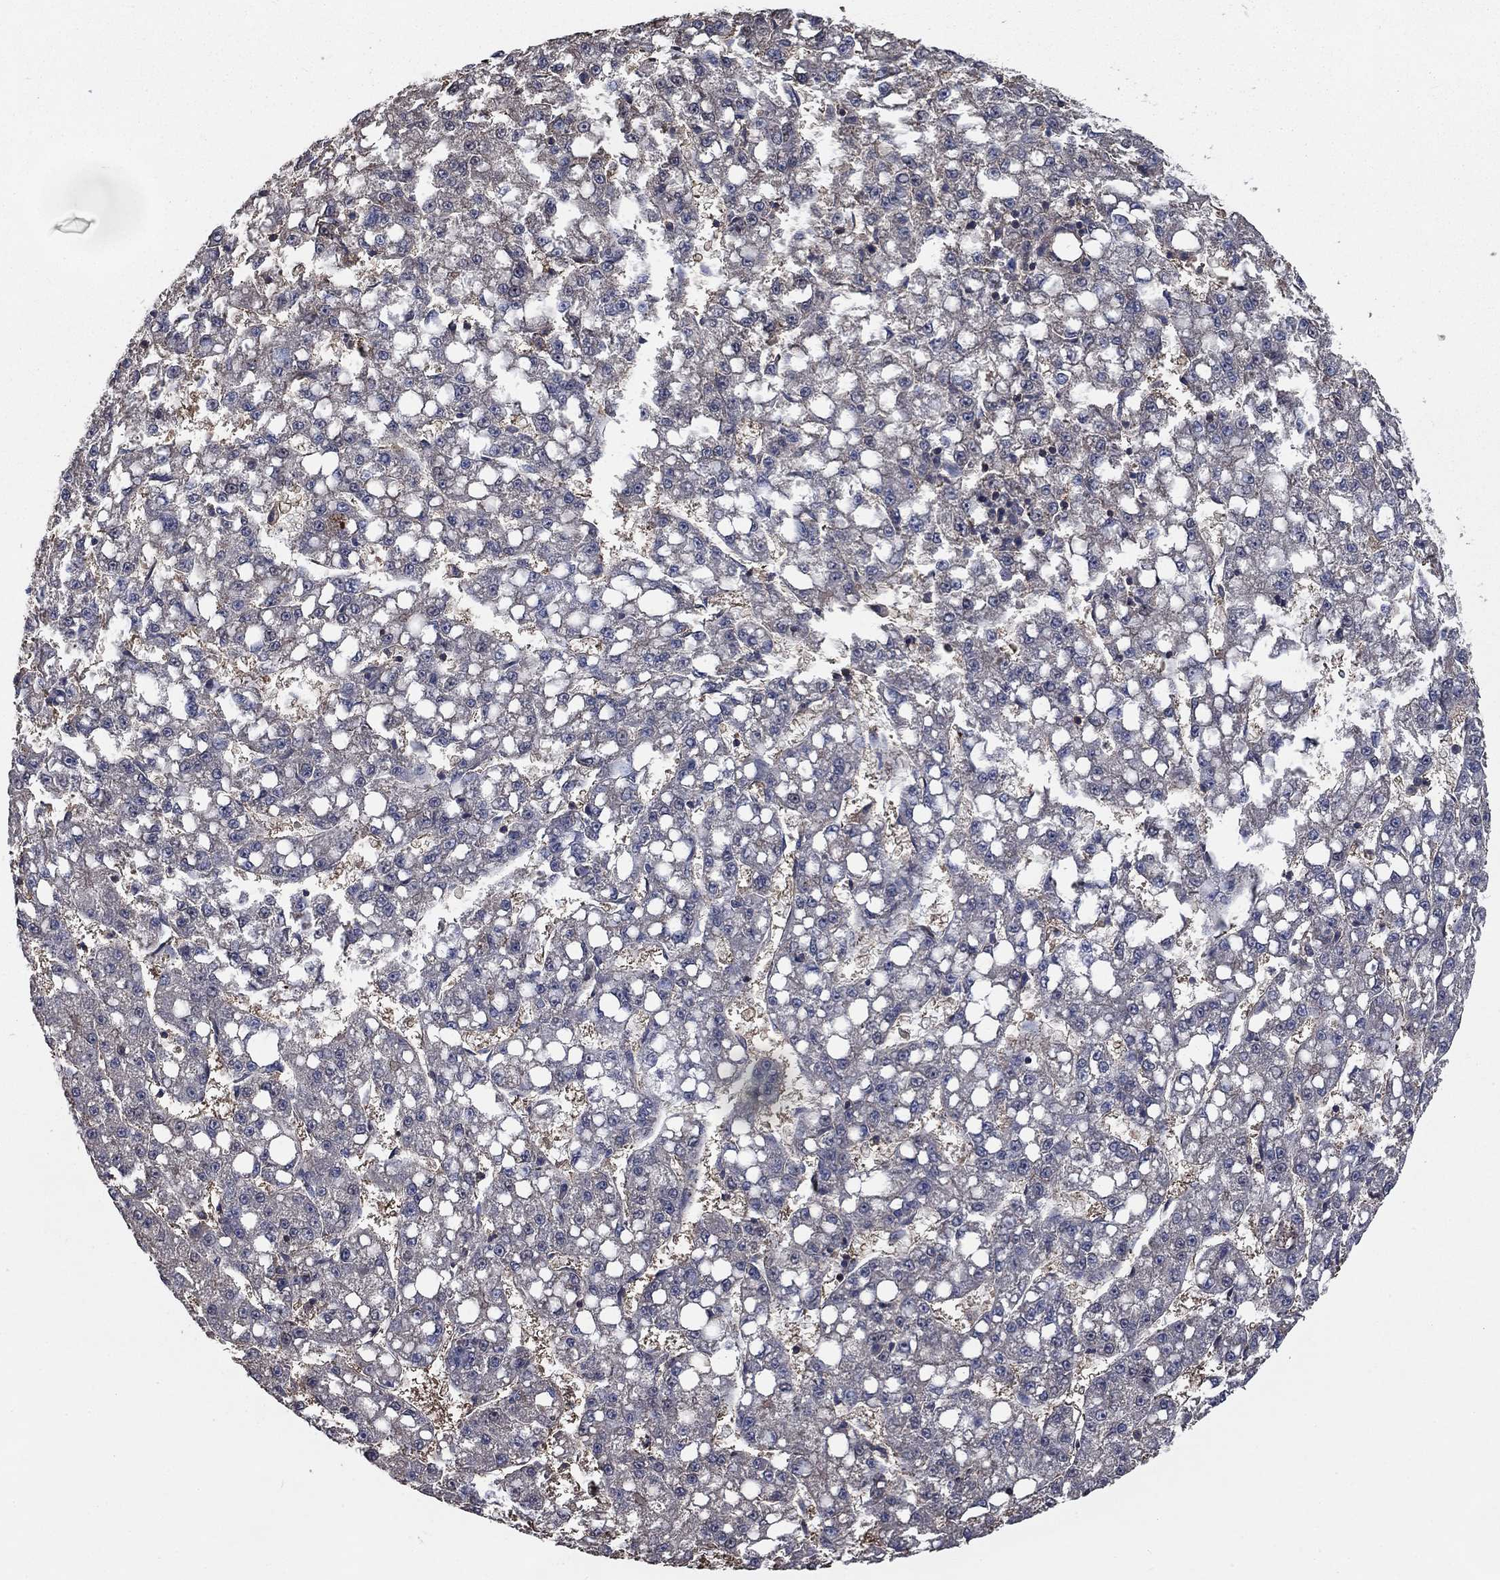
{"staining": {"intensity": "negative", "quantity": "none", "location": "none"}, "tissue": "liver cancer", "cell_type": "Tumor cells", "image_type": "cancer", "snomed": [{"axis": "morphology", "description": "Carcinoma, Hepatocellular, NOS"}, {"axis": "topography", "description": "Liver"}], "caption": "This image is of hepatocellular carcinoma (liver) stained with IHC to label a protein in brown with the nuclei are counter-stained blue. There is no staining in tumor cells.", "gene": "PDE3A", "patient": {"sex": "female", "age": 65}}